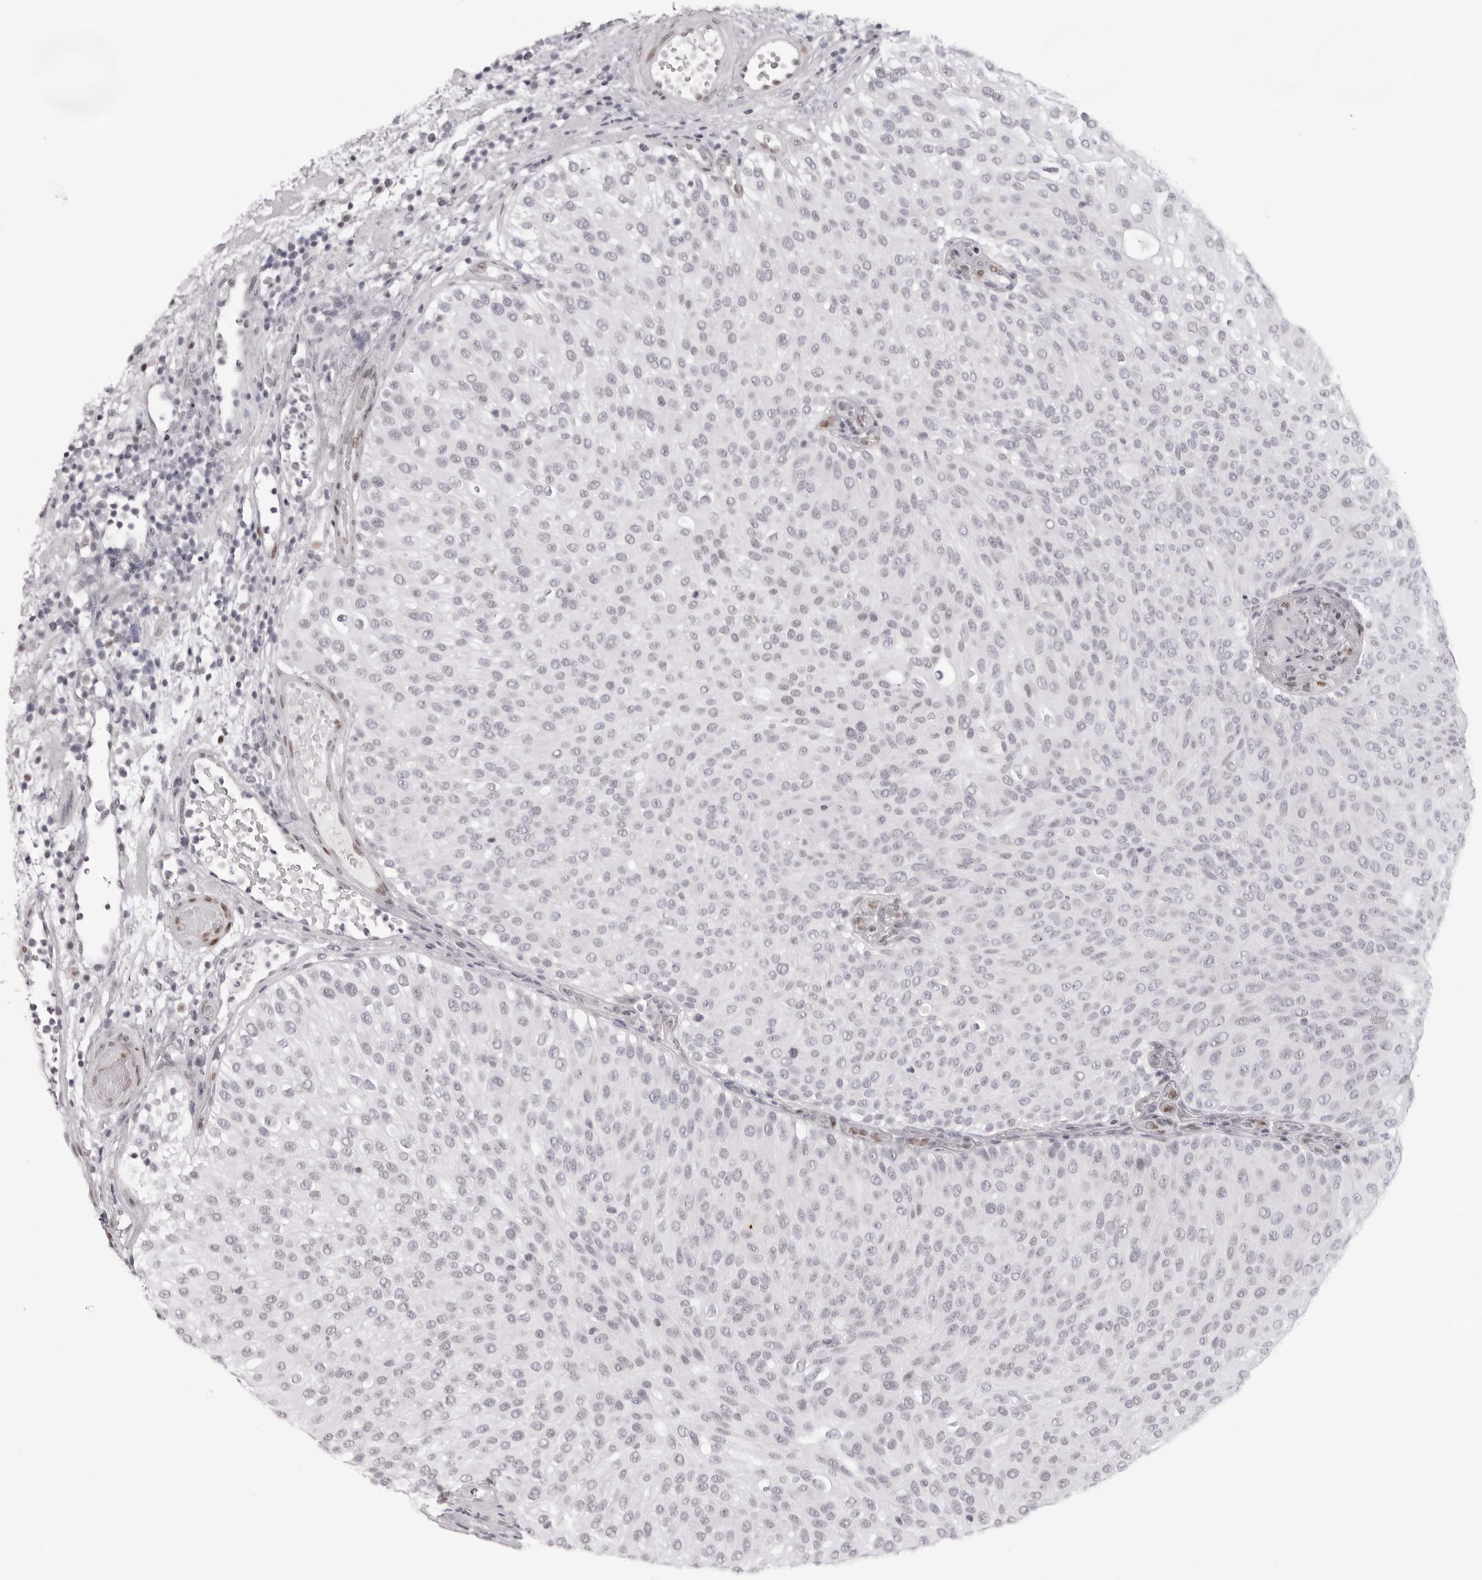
{"staining": {"intensity": "weak", "quantity": "<25%", "location": "nuclear"}, "tissue": "urothelial cancer", "cell_type": "Tumor cells", "image_type": "cancer", "snomed": [{"axis": "morphology", "description": "Urothelial carcinoma, Low grade"}, {"axis": "topography", "description": "Urinary bladder"}], "caption": "DAB (3,3'-diaminobenzidine) immunohistochemical staining of urothelial carcinoma (low-grade) demonstrates no significant staining in tumor cells.", "gene": "MAFK", "patient": {"sex": "male", "age": 78}}